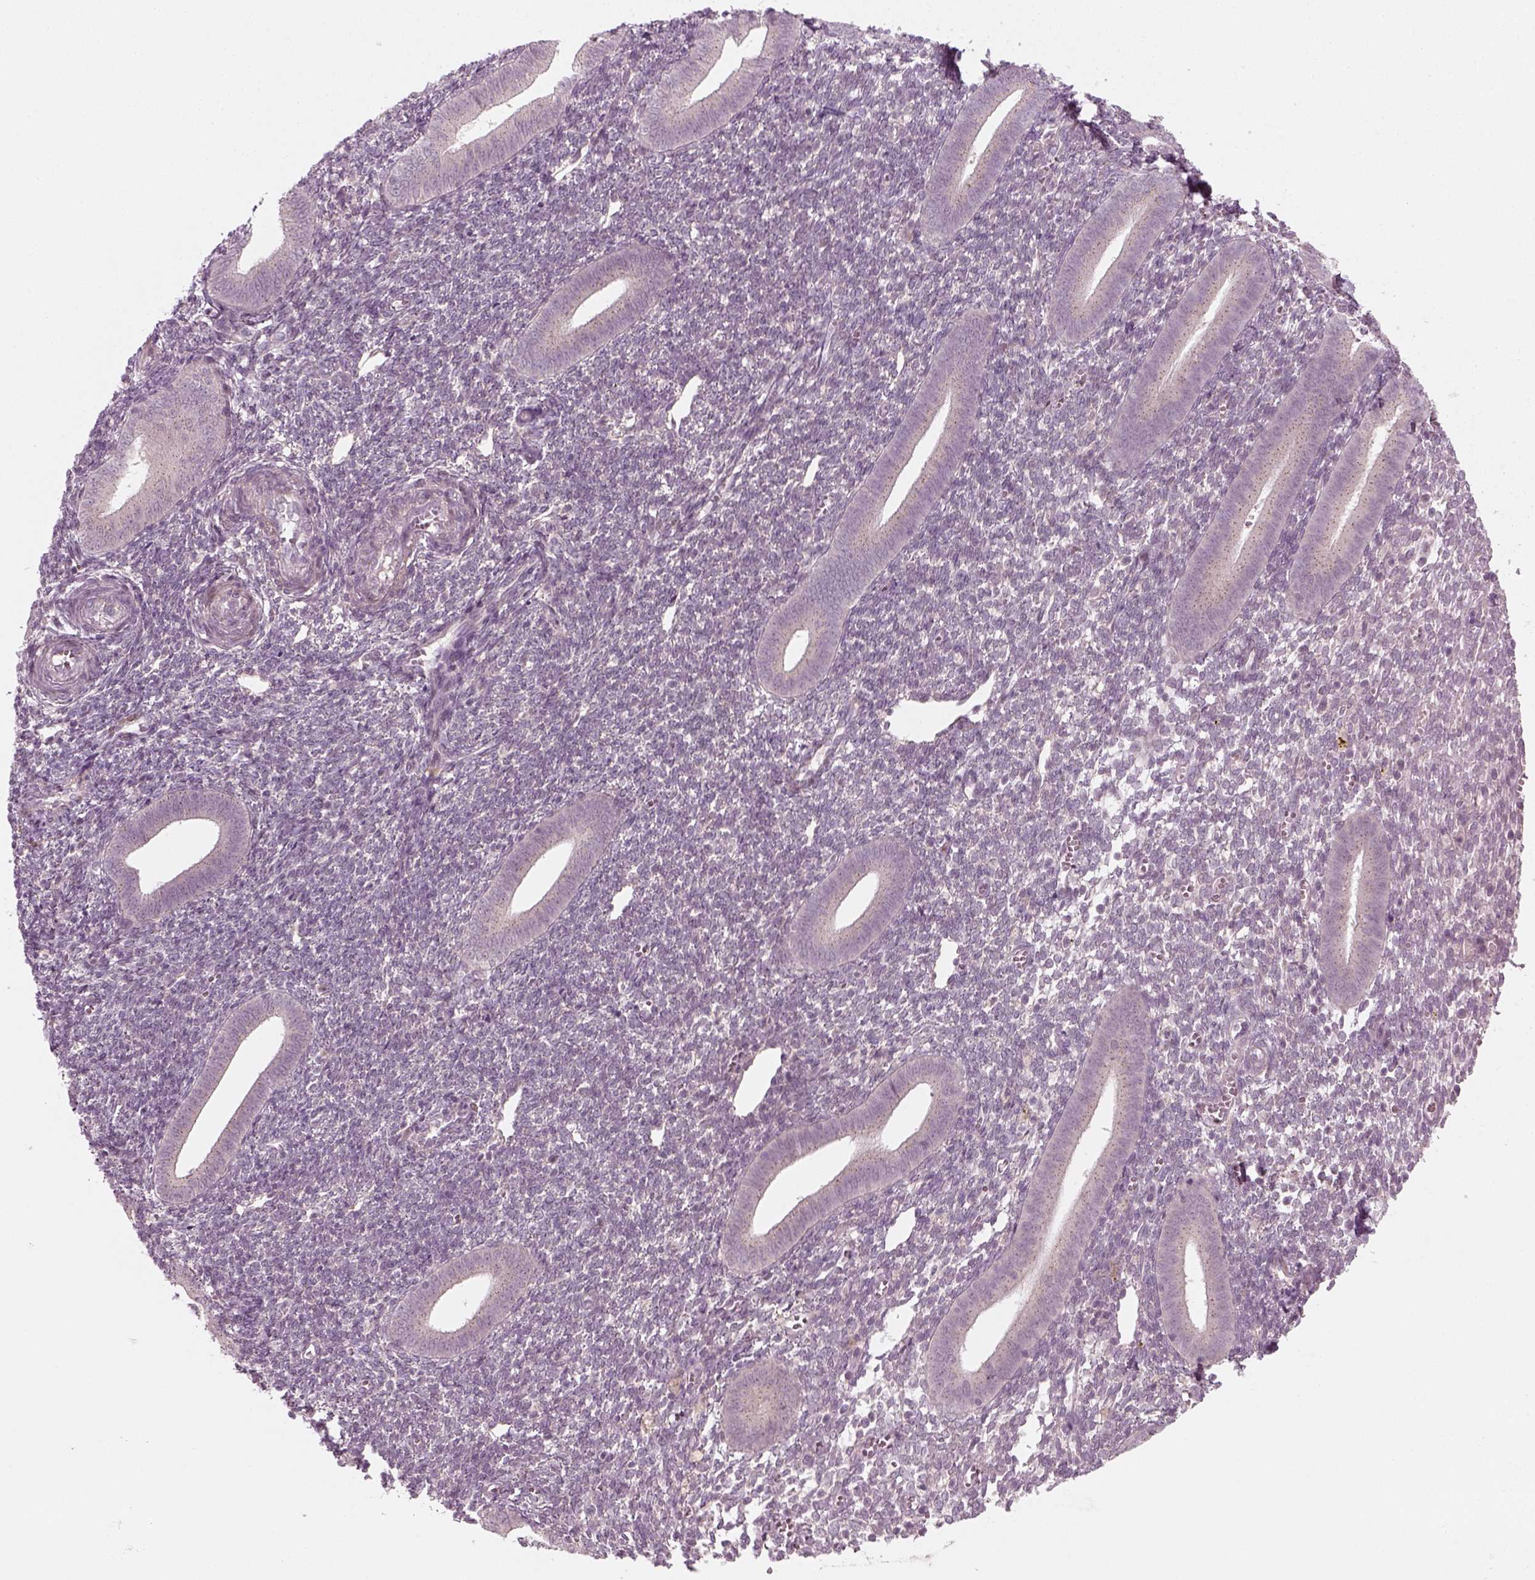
{"staining": {"intensity": "negative", "quantity": "none", "location": "none"}, "tissue": "endometrium", "cell_type": "Cells in endometrial stroma", "image_type": "normal", "snomed": [{"axis": "morphology", "description": "Normal tissue, NOS"}, {"axis": "topography", "description": "Endometrium"}], "caption": "Immunohistochemistry of unremarkable endometrium reveals no positivity in cells in endometrial stroma. (Brightfield microscopy of DAB IHC at high magnification).", "gene": "MLIP", "patient": {"sex": "female", "age": 25}}